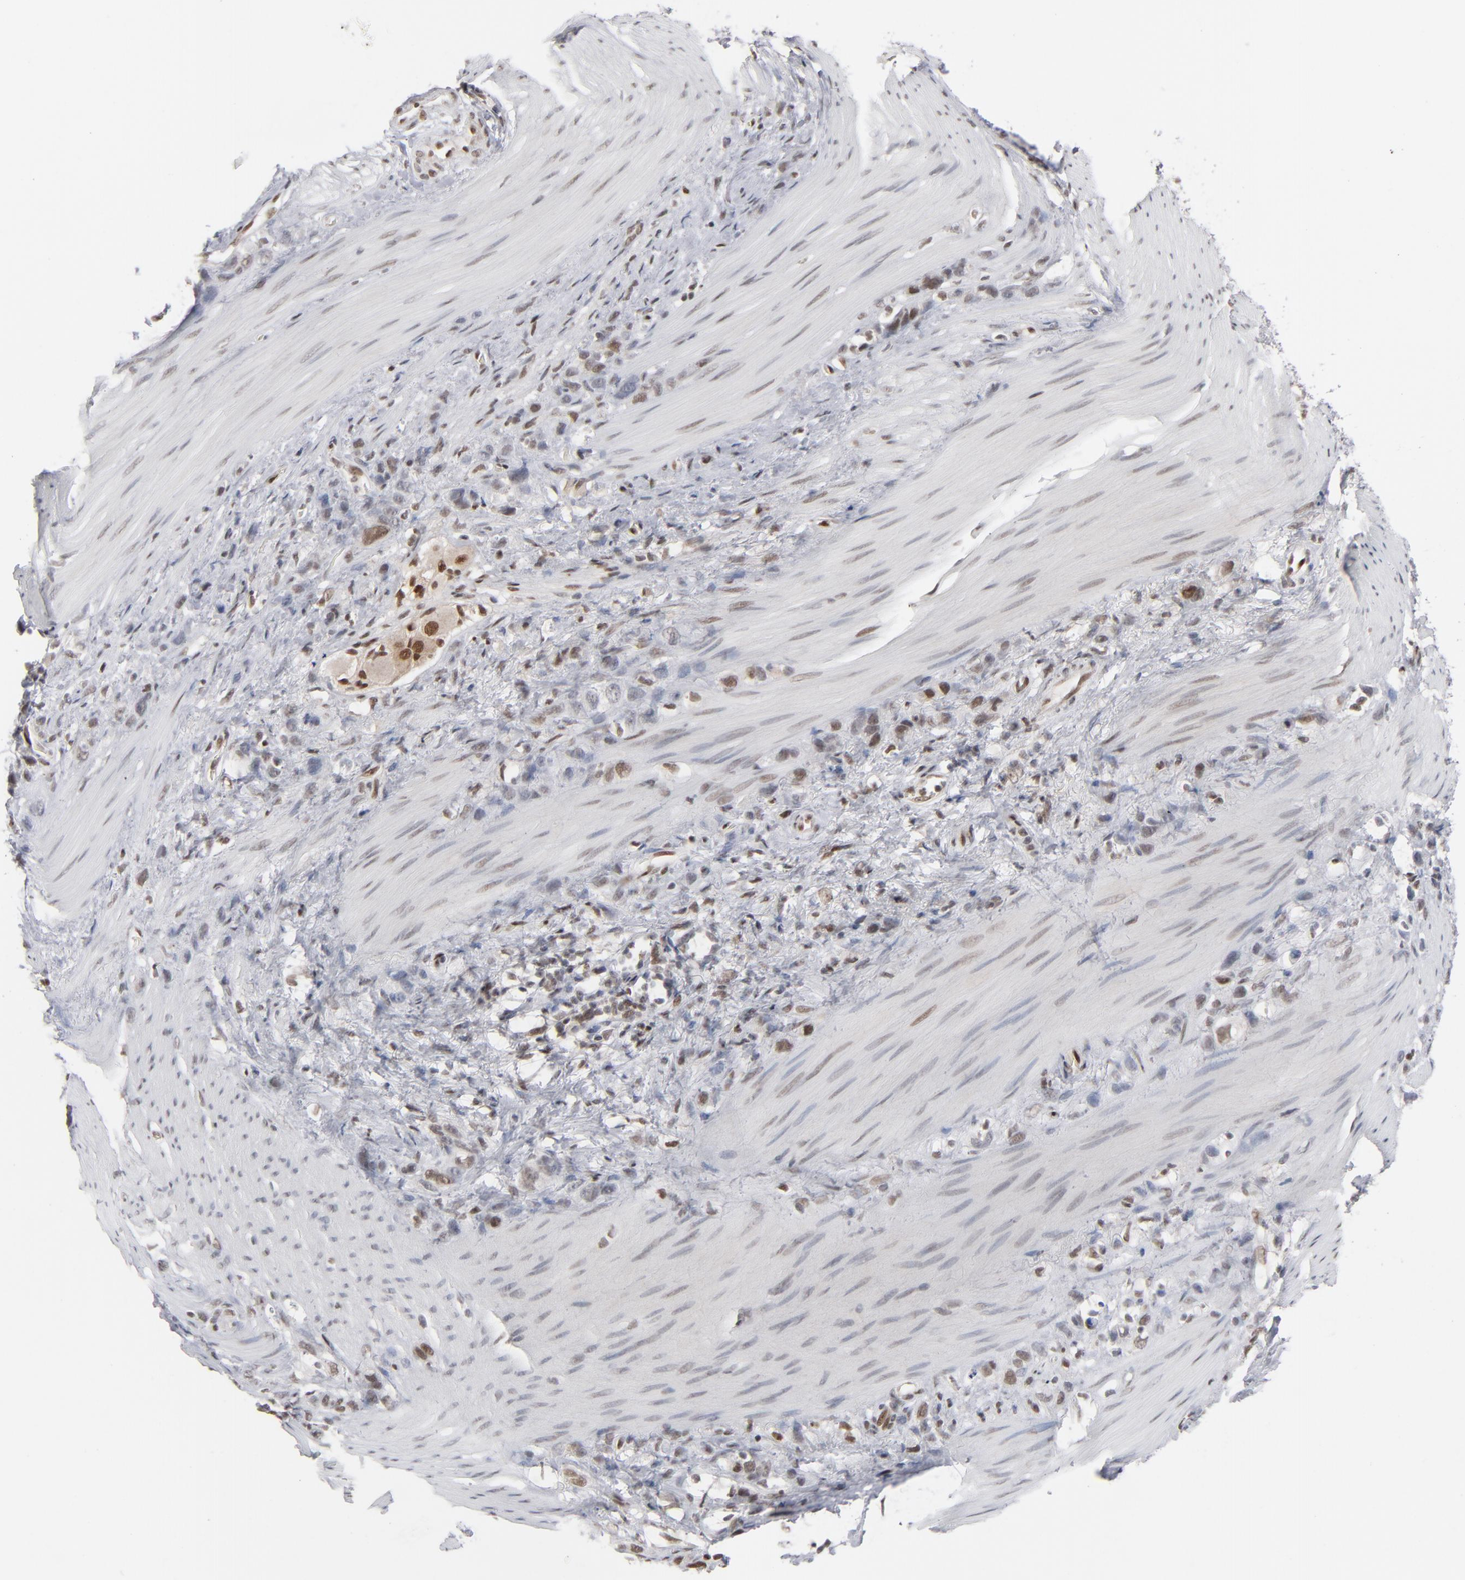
{"staining": {"intensity": "strong", "quantity": "25%-75%", "location": "nuclear"}, "tissue": "stomach cancer", "cell_type": "Tumor cells", "image_type": "cancer", "snomed": [{"axis": "morphology", "description": "Normal tissue, NOS"}, {"axis": "morphology", "description": "Adenocarcinoma, NOS"}, {"axis": "morphology", "description": "Adenocarcinoma, High grade"}, {"axis": "topography", "description": "Stomach, upper"}, {"axis": "topography", "description": "Stomach"}], "caption": "IHC of stomach cancer exhibits high levels of strong nuclear staining in approximately 25%-75% of tumor cells.", "gene": "IRF9", "patient": {"sex": "female", "age": 65}}